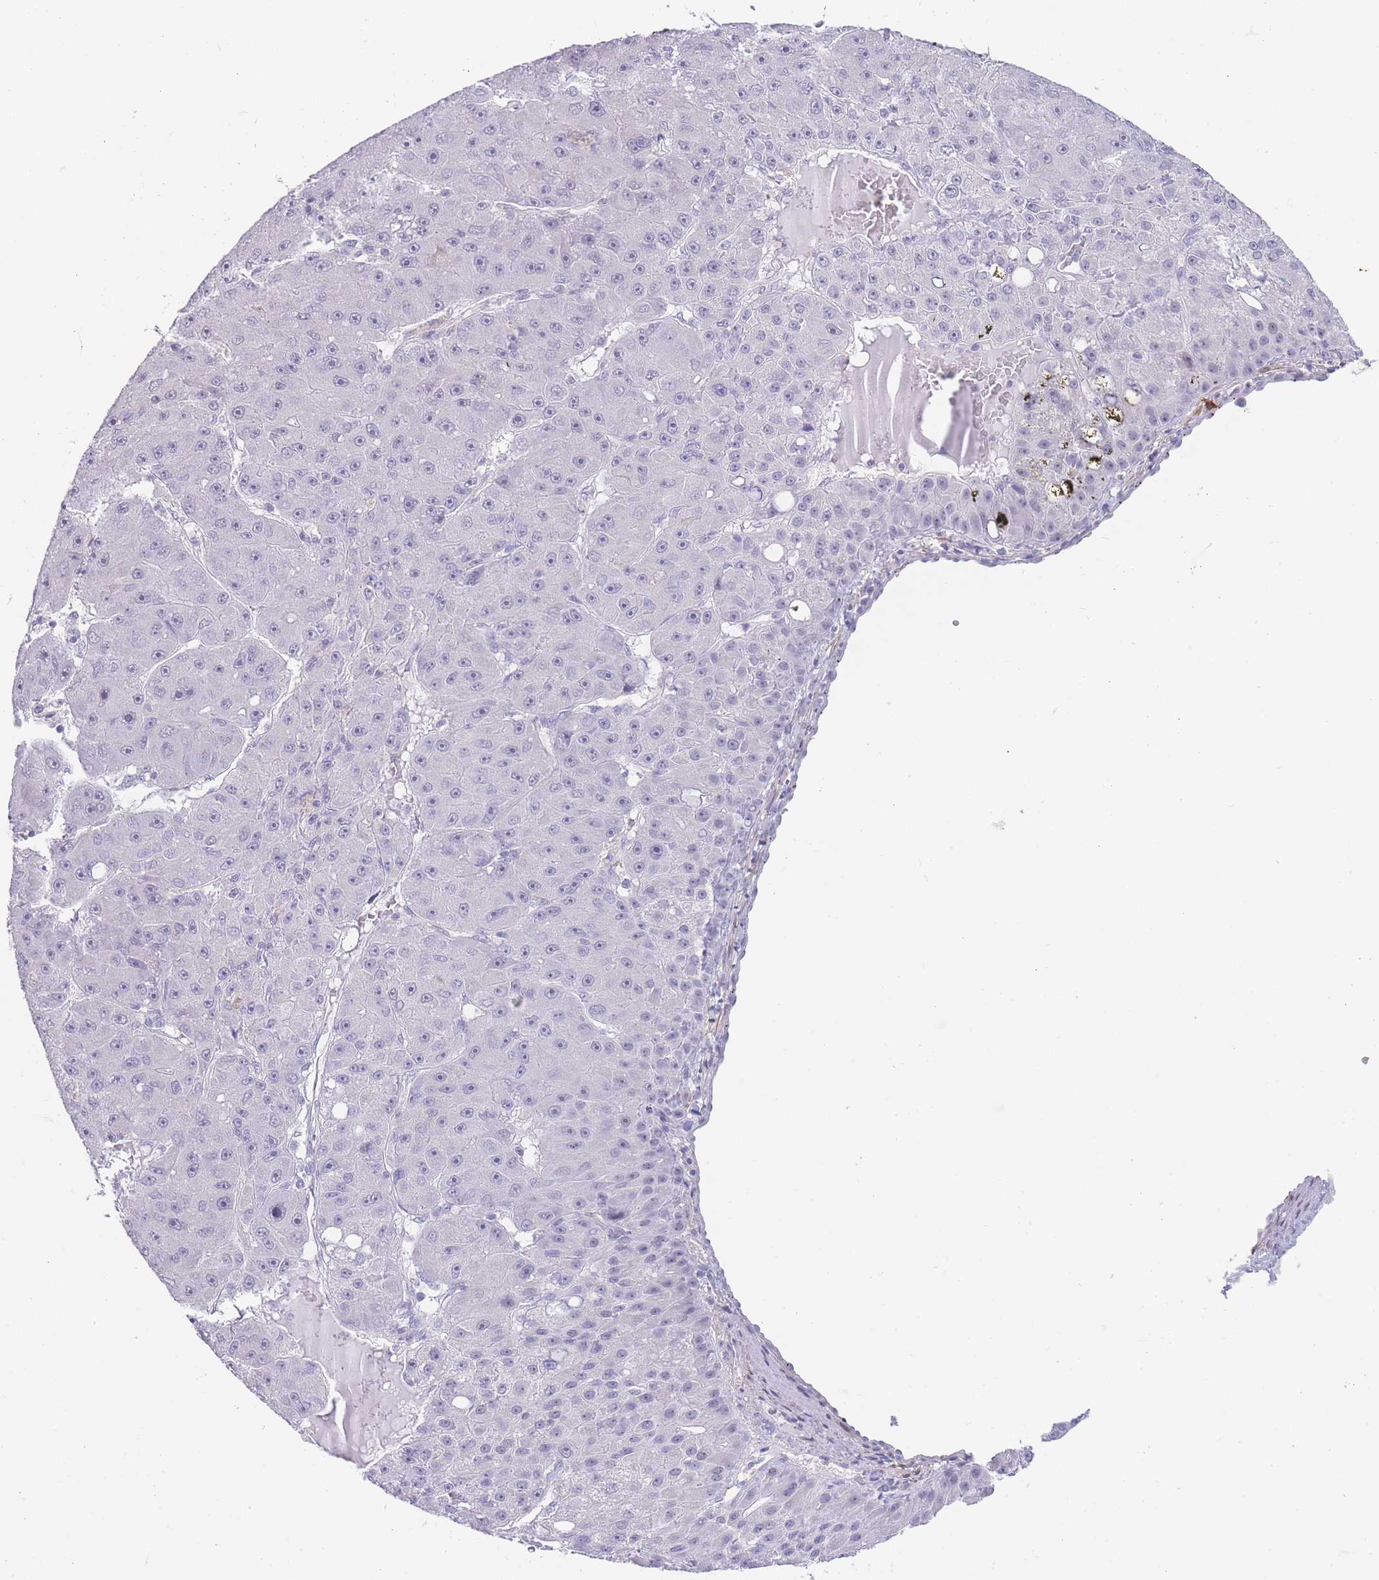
{"staining": {"intensity": "negative", "quantity": "none", "location": "none"}, "tissue": "liver cancer", "cell_type": "Tumor cells", "image_type": "cancer", "snomed": [{"axis": "morphology", "description": "Carcinoma, Hepatocellular, NOS"}, {"axis": "topography", "description": "Liver"}], "caption": "Immunohistochemistry (IHC) micrograph of liver hepatocellular carcinoma stained for a protein (brown), which reveals no expression in tumor cells.", "gene": "ASAP3", "patient": {"sex": "male", "age": 67}}